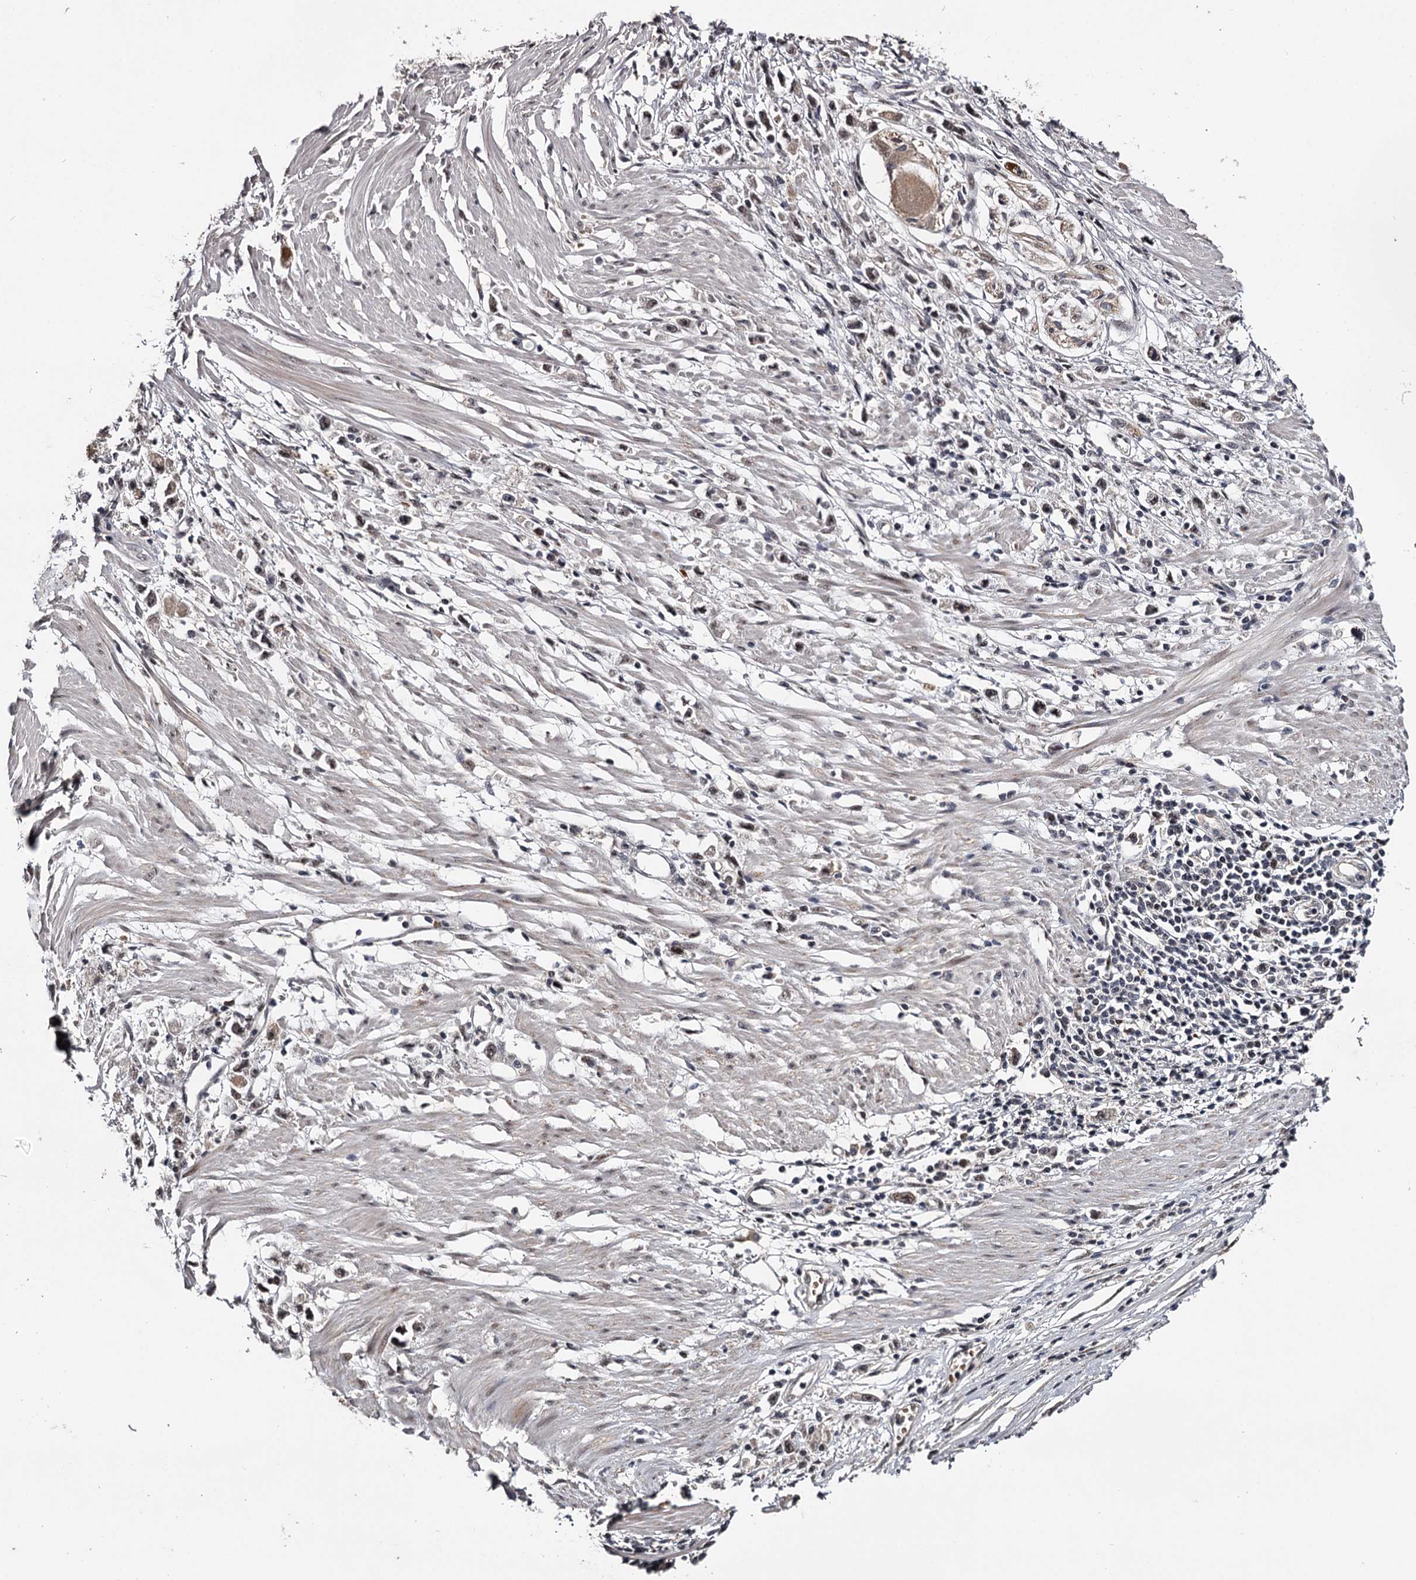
{"staining": {"intensity": "weak", "quantity": "25%-75%", "location": "nuclear"}, "tissue": "stomach cancer", "cell_type": "Tumor cells", "image_type": "cancer", "snomed": [{"axis": "morphology", "description": "Adenocarcinoma, NOS"}, {"axis": "topography", "description": "Stomach"}], "caption": "This image demonstrates immunohistochemistry staining of stomach adenocarcinoma, with low weak nuclear staining in about 25%-75% of tumor cells.", "gene": "RNF44", "patient": {"sex": "female", "age": 59}}